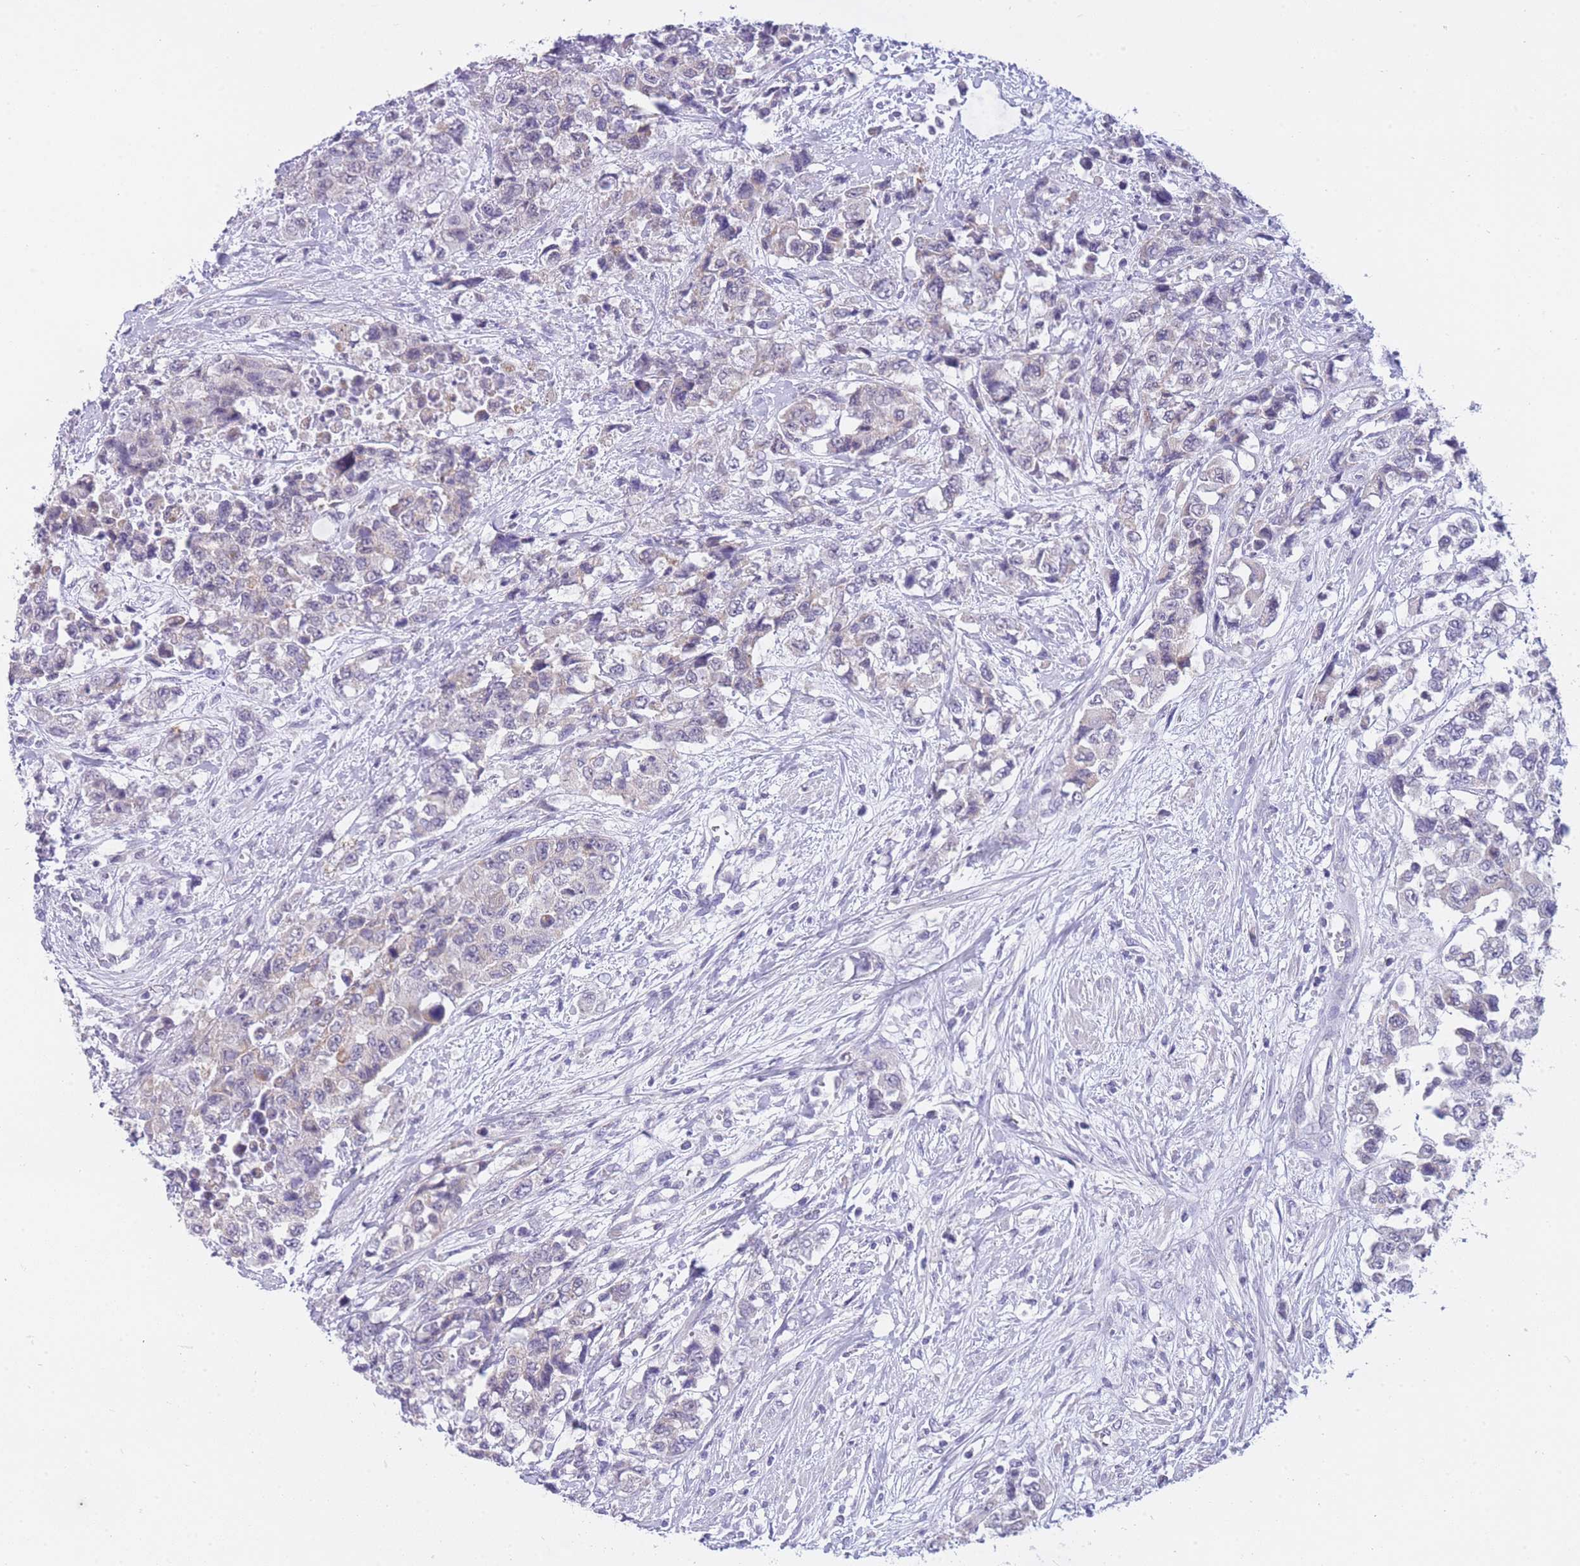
{"staining": {"intensity": "negative", "quantity": "none", "location": "none"}, "tissue": "urothelial cancer", "cell_type": "Tumor cells", "image_type": "cancer", "snomed": [{"axis": "morphology", "description": "Urothelial carcinoma, High grade"}, {"axis": "topography", "description": "Urinary bladder"}], "caption": "This is a image of immunohistochemistry (IHC) staining of urothelial cancer, which shows no expression in tumor cells.", "gene": "FRAT2", "patient": {"sex": "female", "age": 78}}